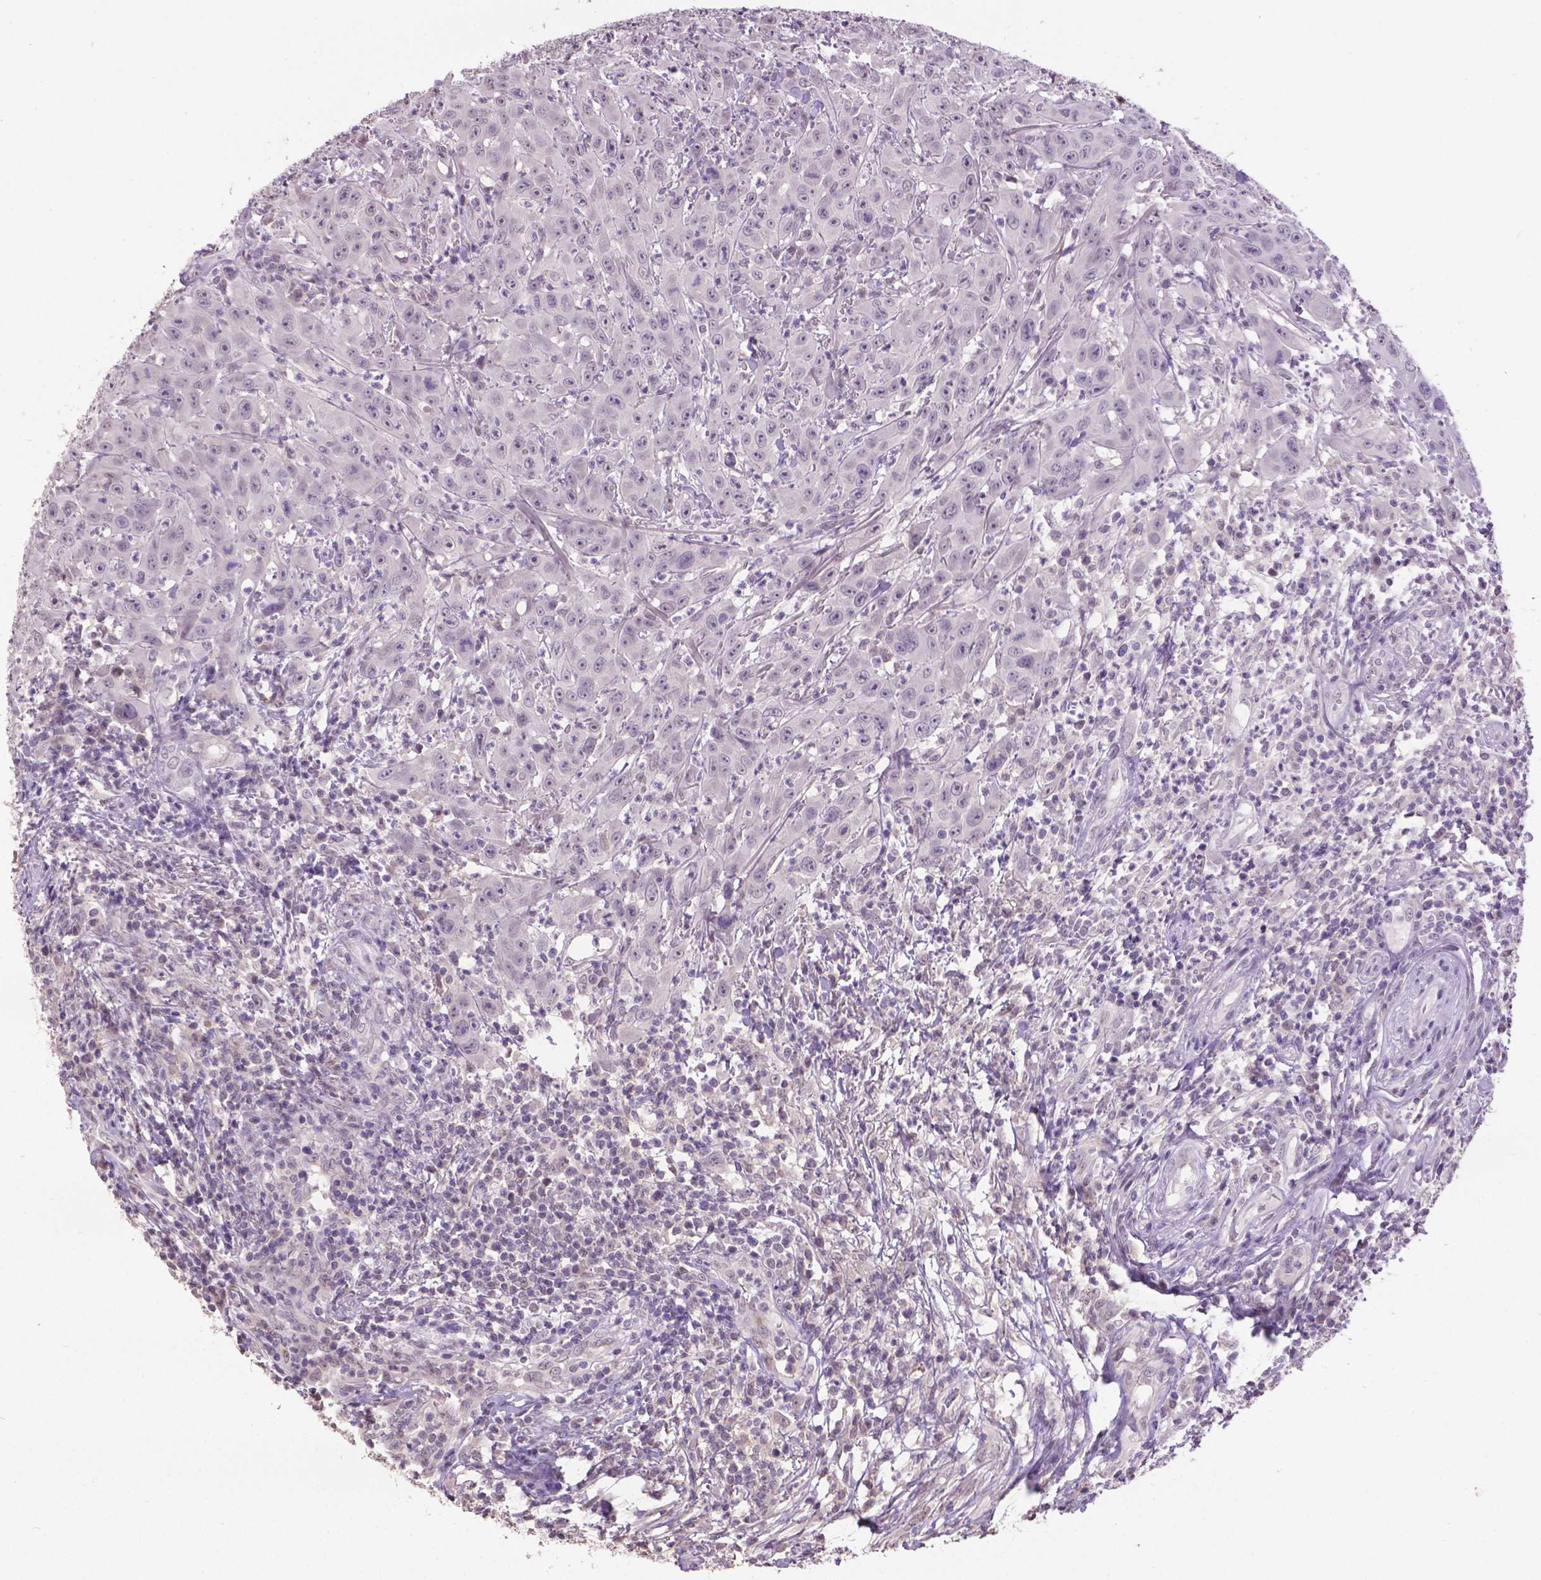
{"staining": {"intensity": "negative", "quantity": "none", "location": "none"}, "tissue": "head and neck cancer", "cell_type": "Tumor cells", "image_type": "cancer", "snomed": [{"axis": "morphology", "description": "Squamous cell carcinoma, NOS"}, {"axis": "topography", "description": "Skin"}, {"axis": "topography", "description": "Head-Neck"}], "caption": "Tumor cells show no significant protein expression in head and neck squamous cell carcinoma.", "gene": "CPM", "patient": {"sex": "male", "age": 80}}